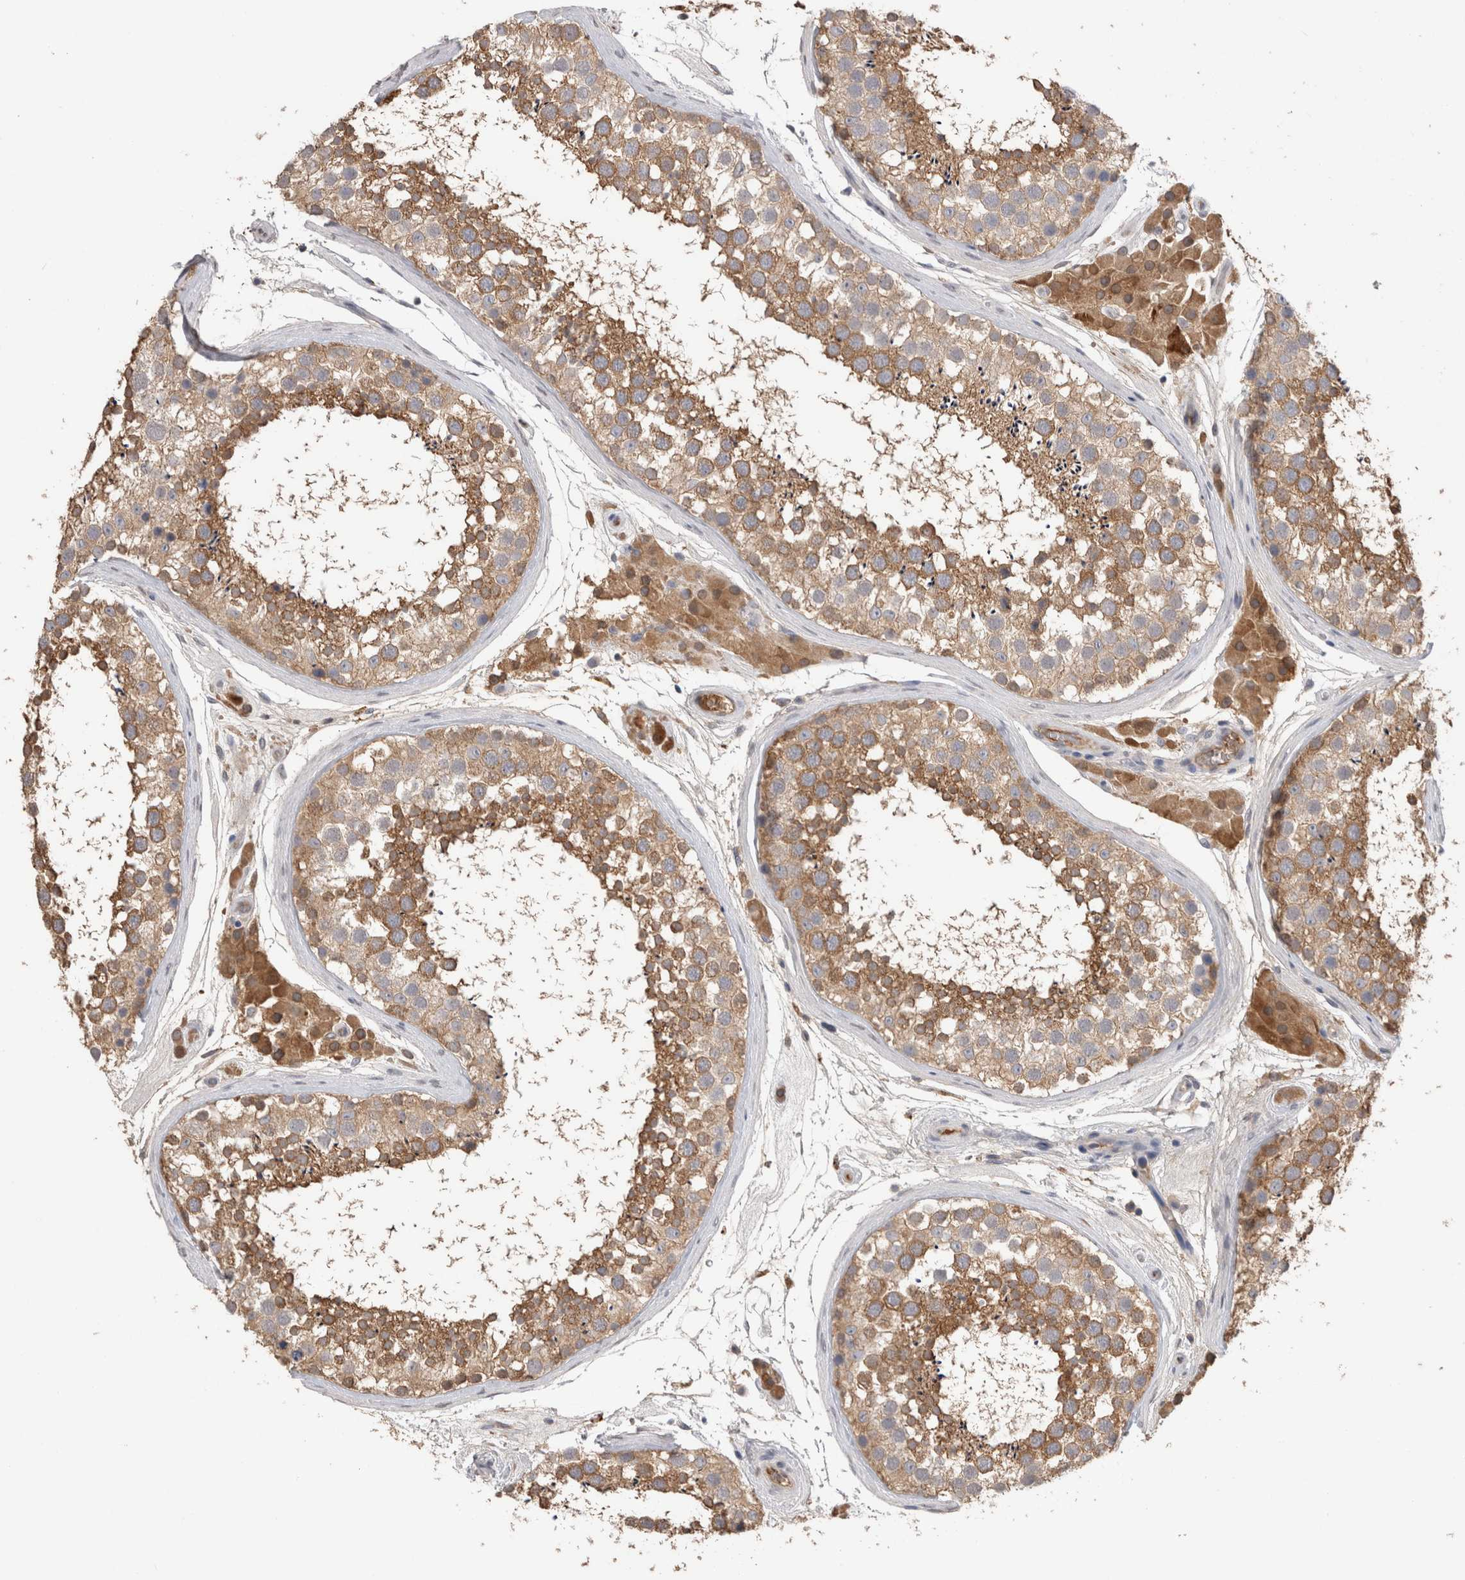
{"staining": {"intensity": "moderate", "quantity": ">75%", "location": "cytoplasmic/membranous"}, "tissue": "testis", "cell_type": "Cells in seminiferous ducts", "image_type": "normal", "snomed": [{"axis": "morphology", "description": "Normal tissue, NOS"}, {"axis": "topography", "description": "Testis"}], "caption": "Immunohistochemistry (IHC) of normal testis shows medium levels of moderate cytoplasmic/membranous staining in approximately >75% of cells in seminiferous ducts.", "gene": "PPP3CC", "patient": {"sex": "male", "age": 46}}